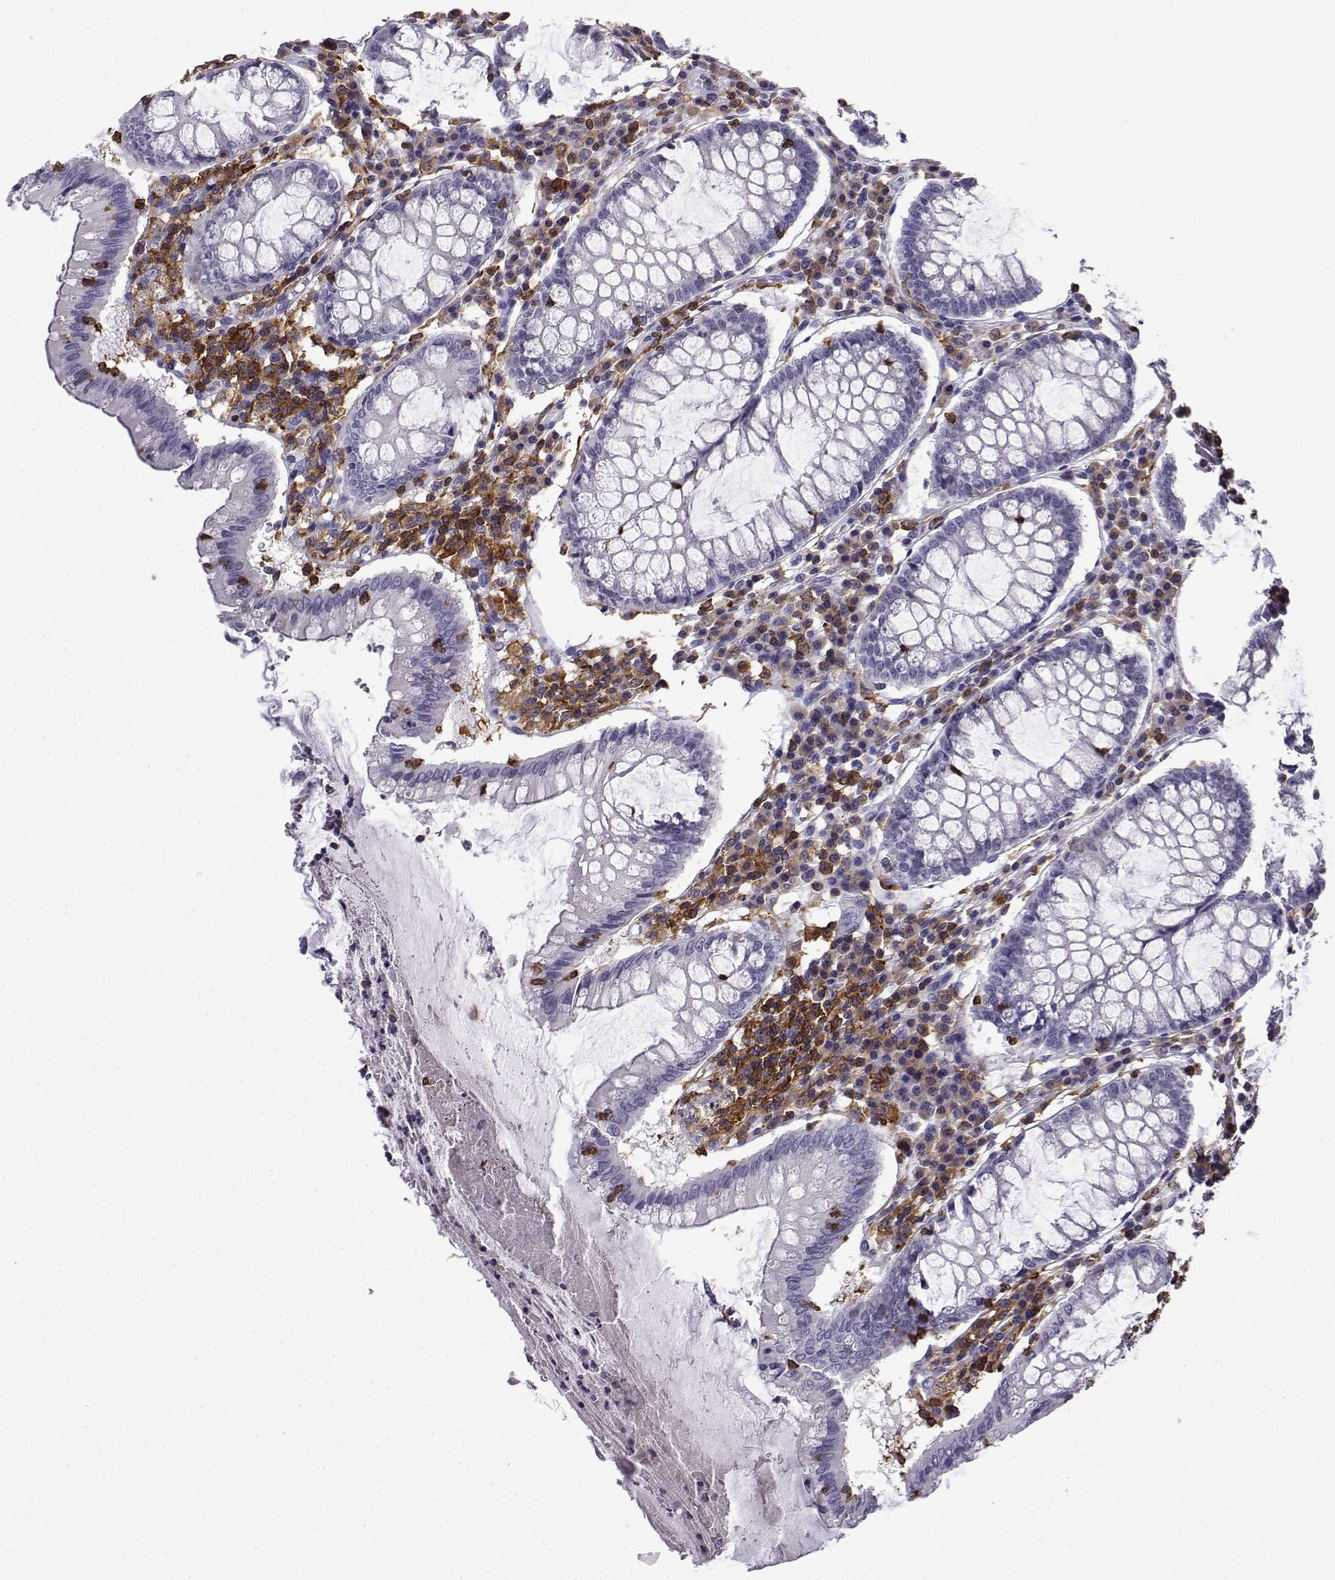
{"staining": {"intensity": "negative", "quantity": "none", "location": "none"}, "tissue": "colorectal cancer", "cell_type": "Tumor cells", "image_type": "cancer", "snomed": [{"axis": "morphology", "description": "Adenocarcinoma, NOS"}, {"axis": "topography", "description": "Colon"}], "caption": "Immunohistochemical staining of human colorectal cancer shows no significant positivity in tumor cells. (Stains: DAB IHC with hematoxylin counter stain, Microscopy: brightfield microscopy at high magnification).", "gene": "DOCK10", "patient": {"sex": "female", "age": 70}}